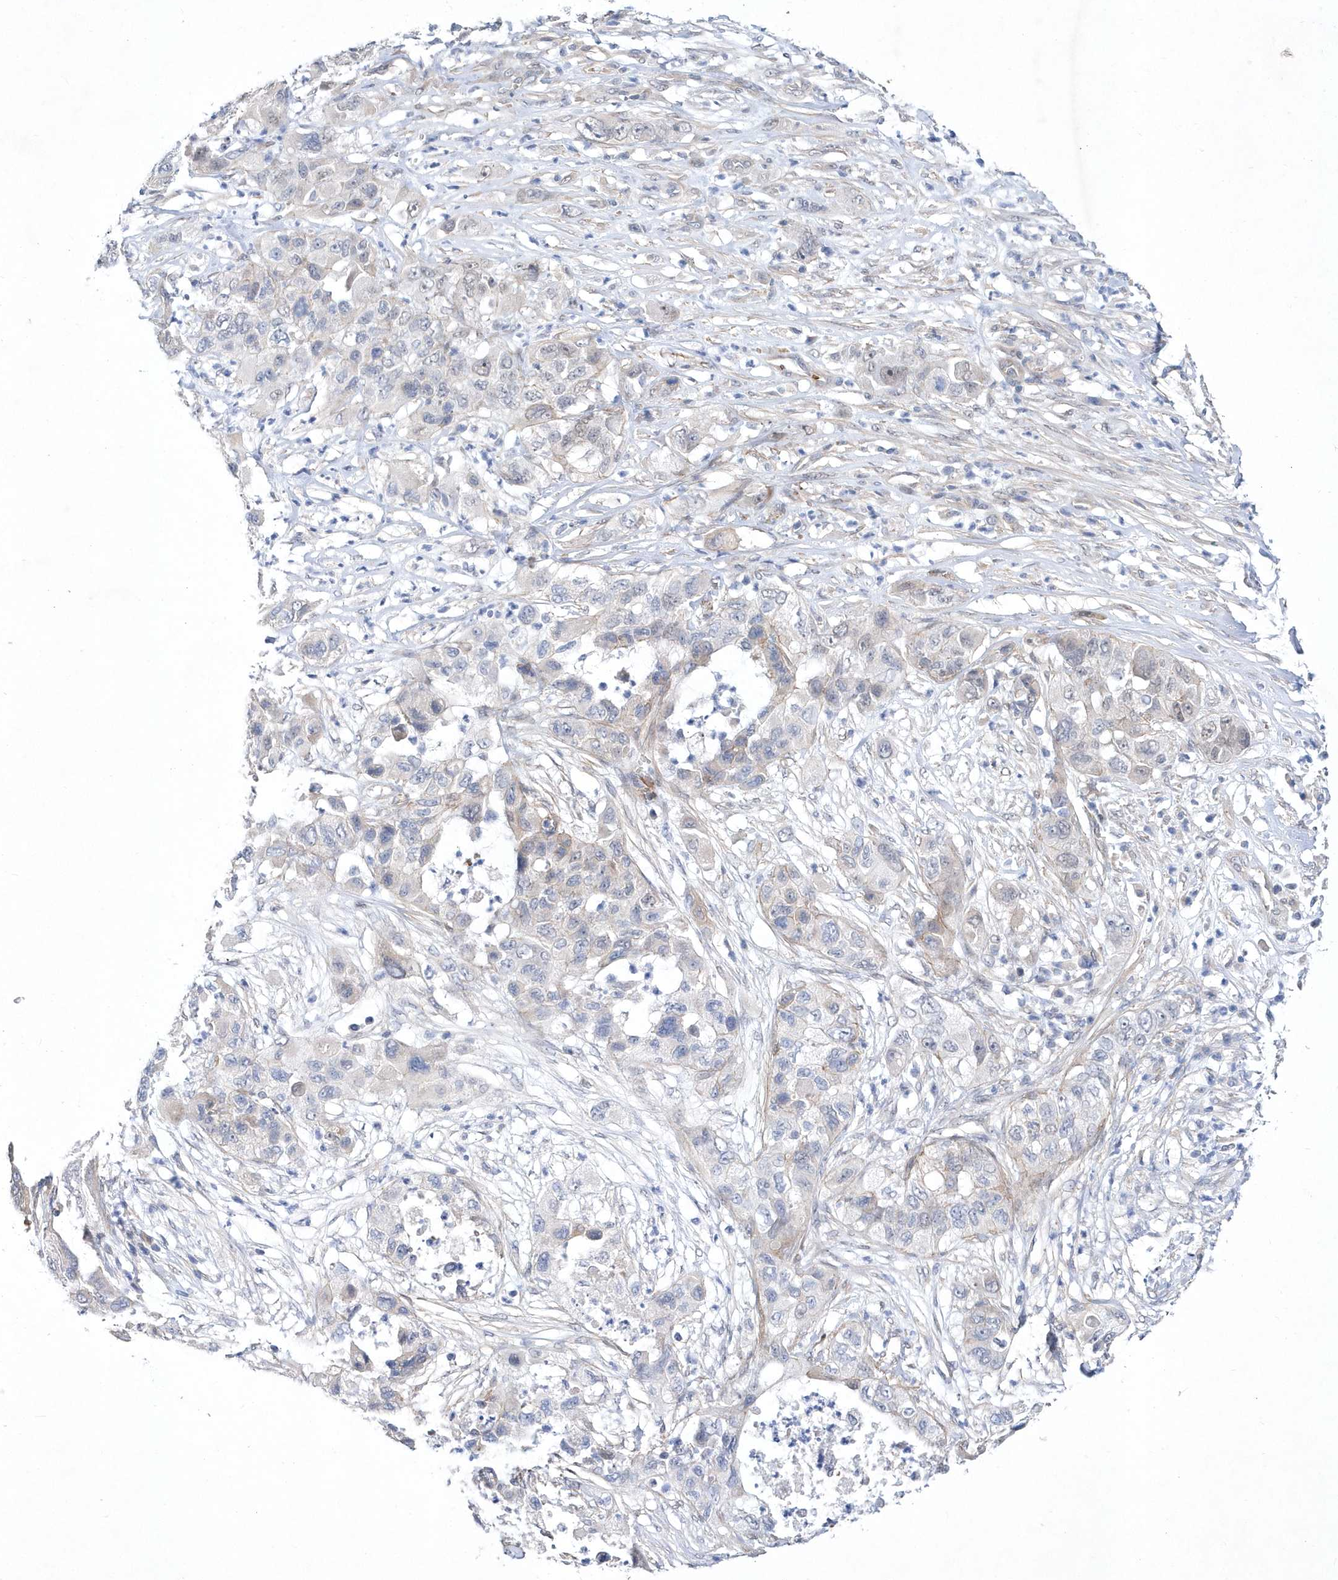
{"staining": {"intensity": "negative", "quantity": "none", "location": "none"}, "tissue": "pancreatic cancer", "cell_type": "Tumor cells", "image_type": "cancer", "snomed": [{"axis": "morphology", "description": "Adenocarcinoma, NOS"}, {"axis": "topography", "description": "Pancreas"}], "caption": "Tumor cells are negative for protein expression in human pancreatic adenocarcinoma.", "gene": "ZNF875", "patient": {"sex": "female", "age": 78}}